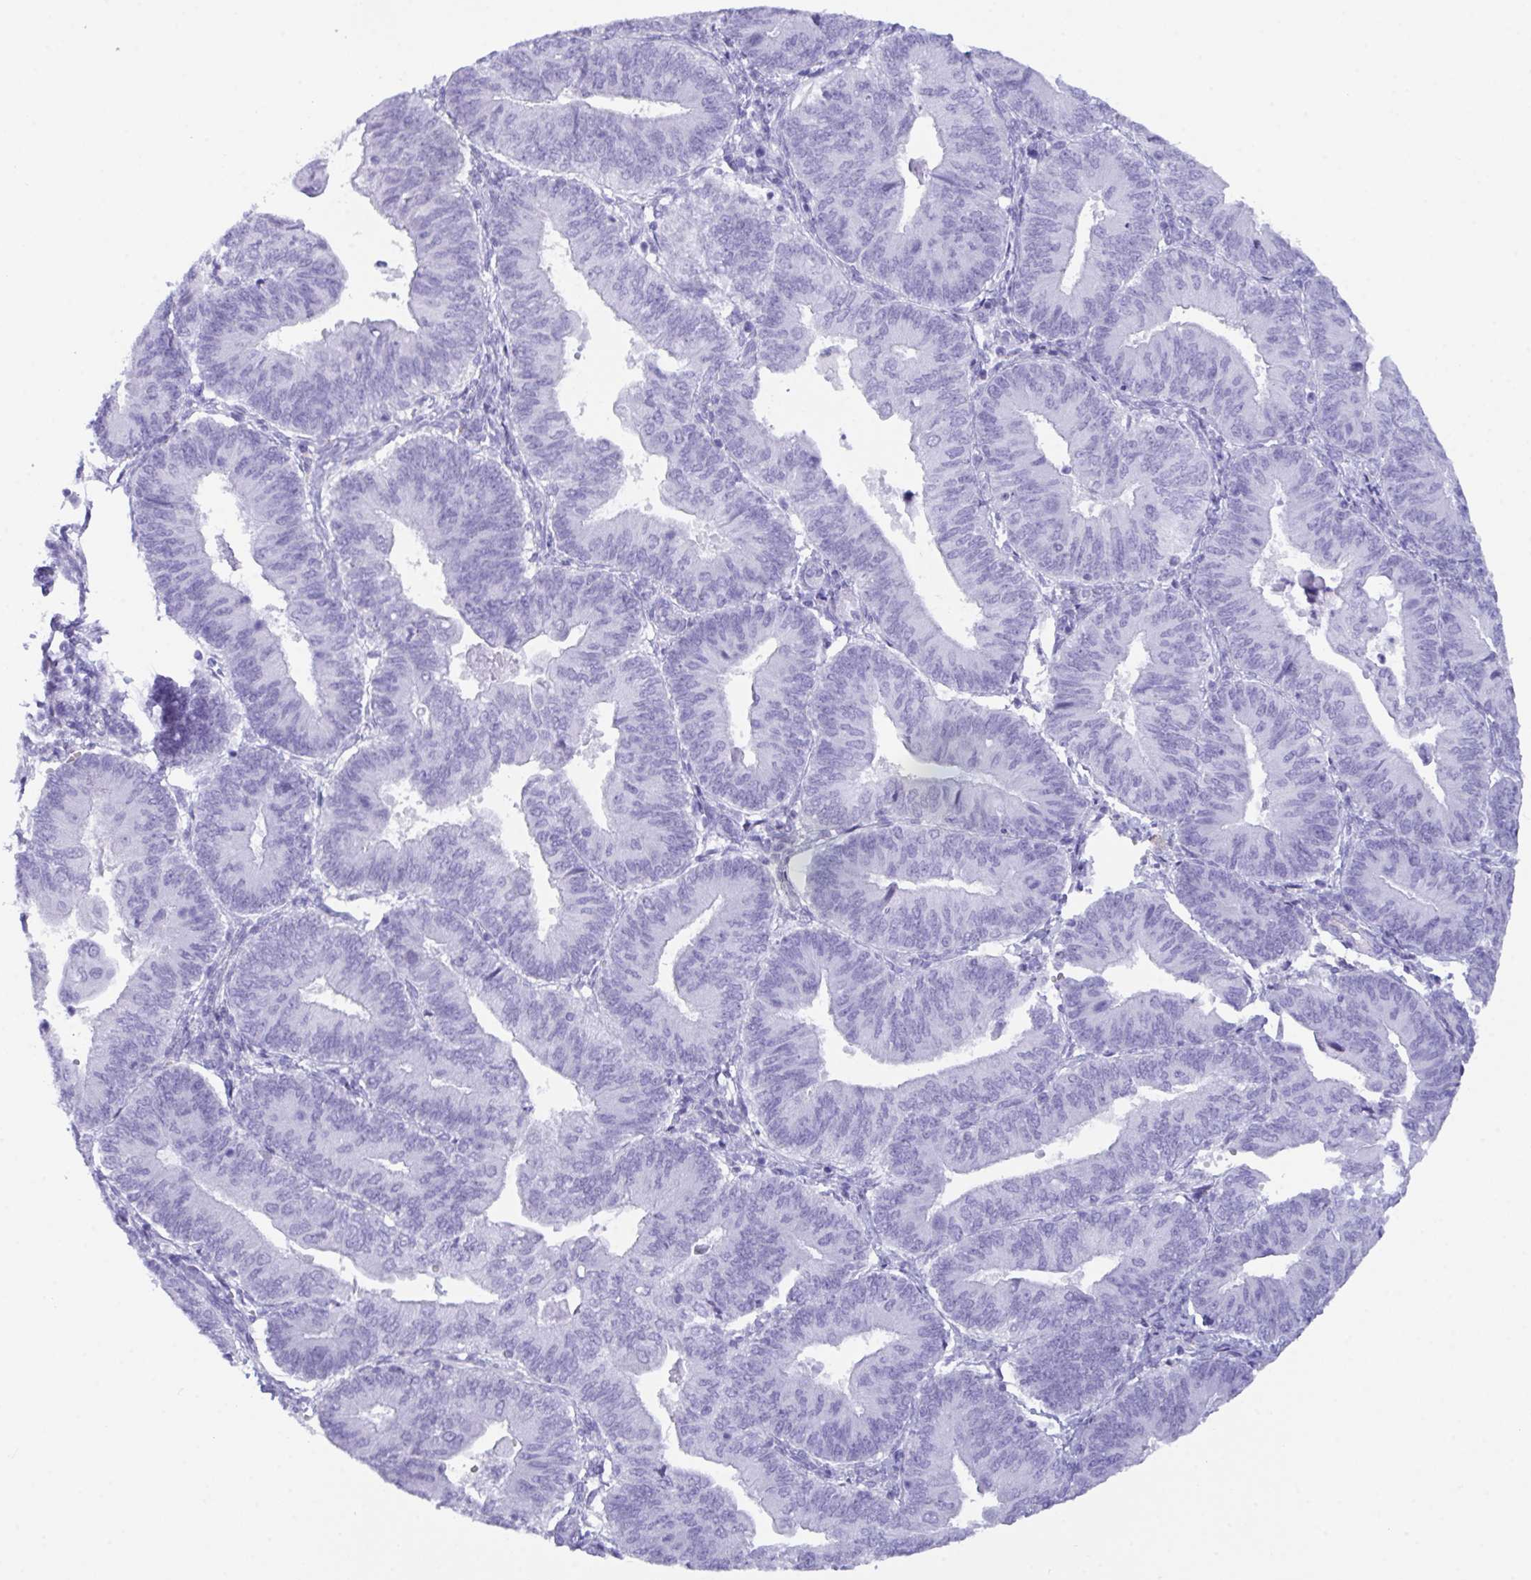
{"staining": {"intensity": "negative", "quantity": "none", "location": "none"}, "tissue": "endometrial cancer", "cell_type": "Tumor cells", "image_type": "cancer", "snomed": [{"axis": "morphology", "description": "Adenocarcinoma, NOS"}, {"axis": "topography", "description": "Endometrium"}], "caption": "Immunohistochemical staining of endometrial adenocarcinoma reveals no significant expression in tumor cells.", "gene": "ZNF850", "patient": {"sex": "female", "age": 65}}